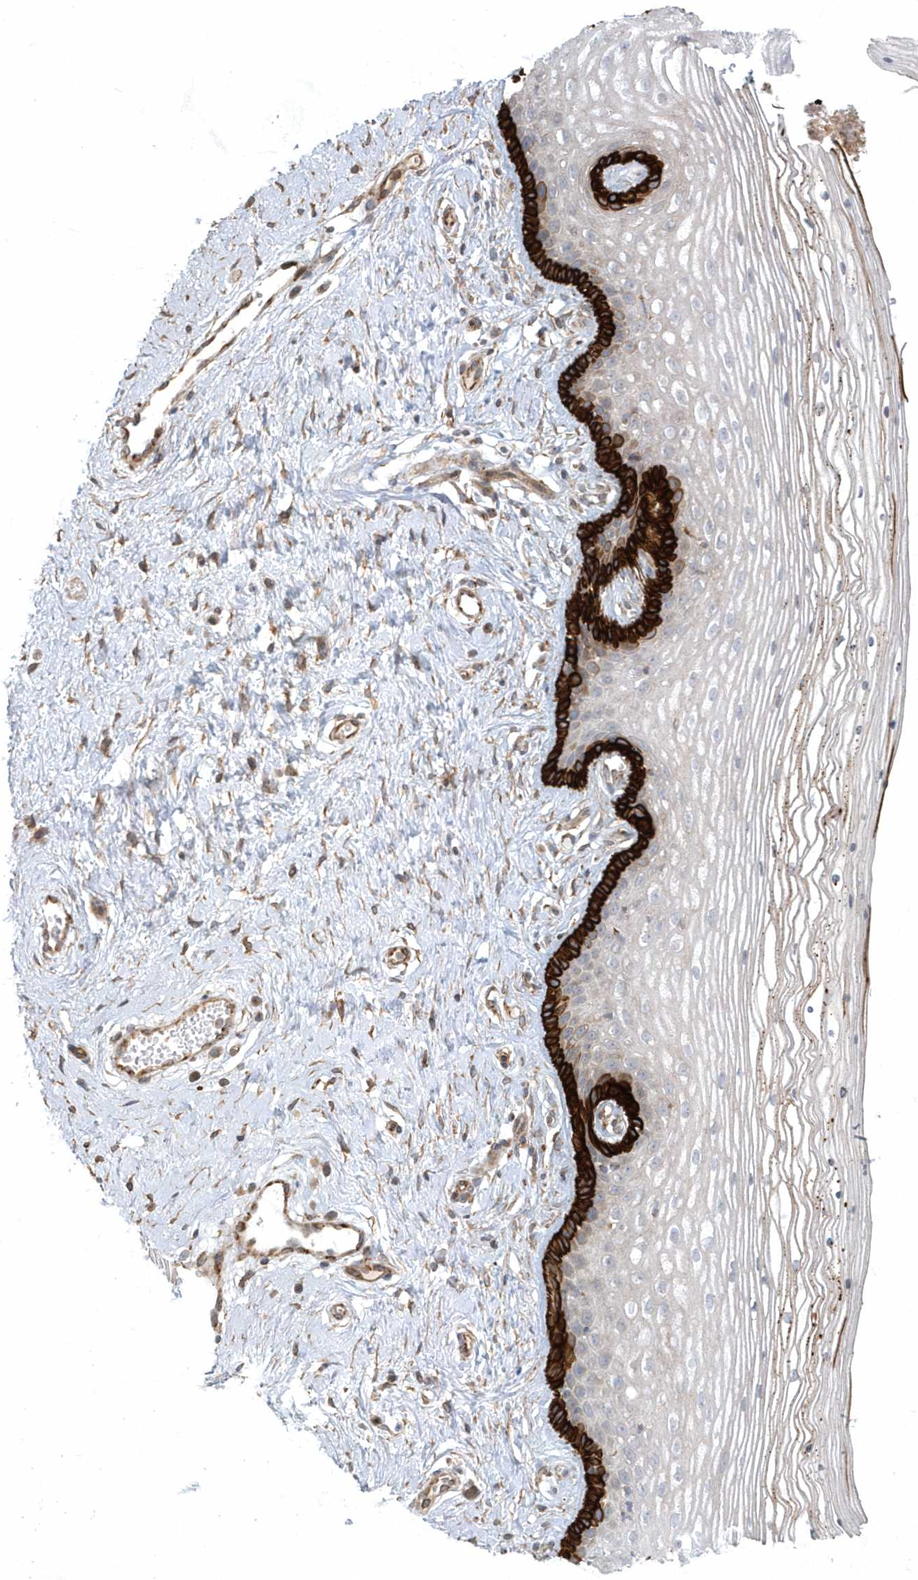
{"staining": {"intensity": "strong", "quantity": "25%-75%", "location": "cytoplasmic/membranous"}, "tissue": "vagina", "cell_type": "Squamous epithelial cells", "image_type": "normal", "snomed": [{"axis": "morphology", "description": "Normal tissue, NOS"}, {"axis": "topography", "description": "Vagina"}], "caption": "This image demonstrates unremarkable vagina stained with immunohistochemistry to label a protein in brown. The cytoplasmic/membranous of squamous epithelial cells show strong positivity for the protein. Nuclei are counter-stained blue.", "gene": "ARHGEF38", "patient": {"sex": "female", "age": 46}}